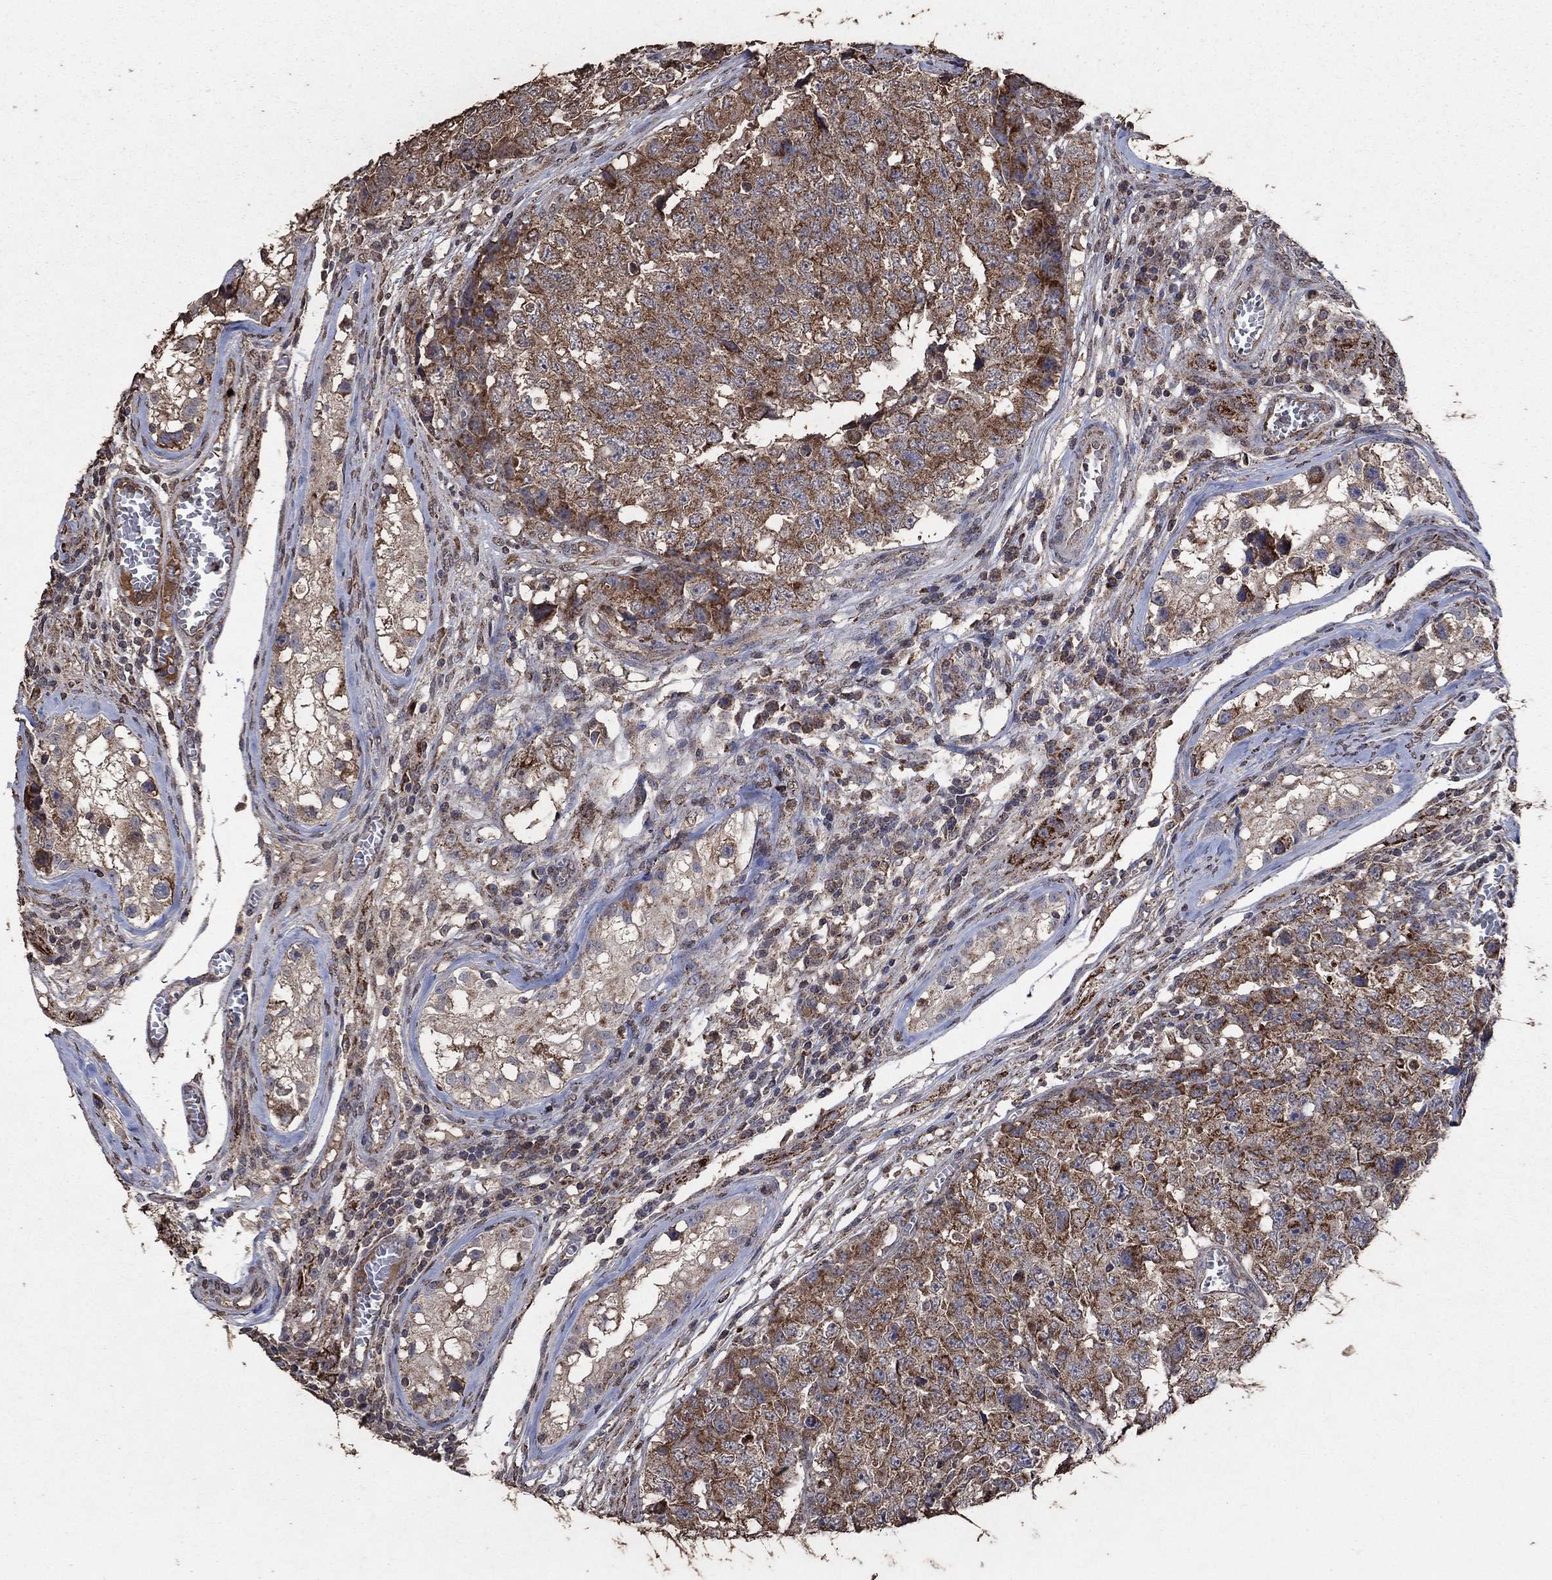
{"staining": {"intensity": "strong", "quantity": ">75%", "location": "cytoplasmic/membranous"}, "tissue": "testis cancer", "cell_type": "Tumor cells", "image_type": "cancer", "snomed": [{"axis": "morphology", "description": "Carcinoma, Embryonal, NOS"}, {"axis": "topography", "description": "Testis"}], "caption": "Approximately >75% of tumor cells in human testis cancer show strong cytoplasmic/membranous protein expression as visualized by brown immunohistochemical staining.", "gene": "MRPS24", "patient": {"sex": "male", "age": 23}}